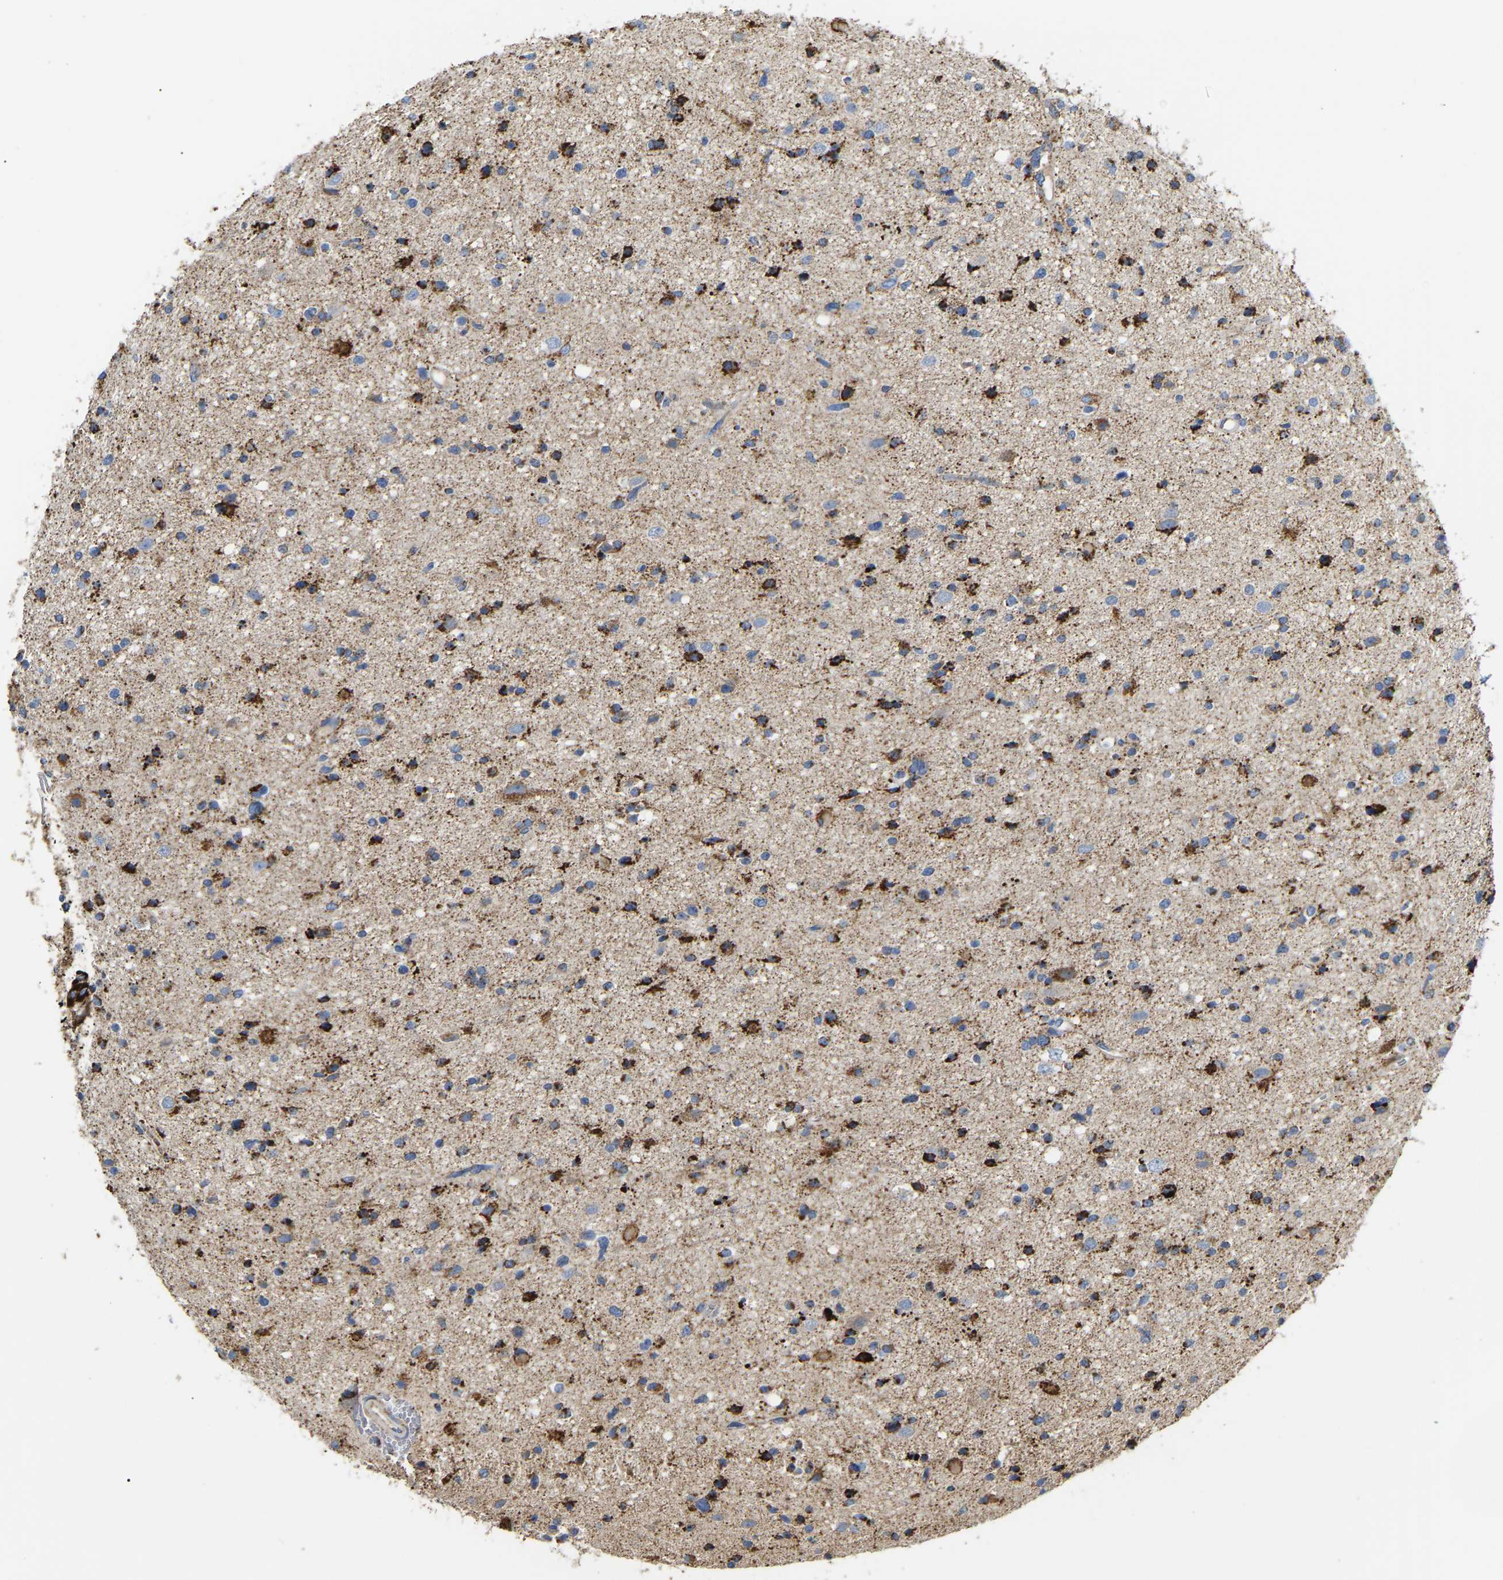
{"staining": {"intensity": "strong", "quantity": ">75%", "location": "cytoplasmic/membranous"}, "tissue": "glioma", "cell_type": "Tumor cells", "image_type": "cancer", "snomed": [{"axis": "morphology", "description": "Glioma, malignant, High grade"}, {"axis": "topography", "description": "Brain"}], "caption": "Protein expression by immunohistochemistry (IHC) shows strong cytoplasmic/membranous expression in about >75% of tumor cells in high-grade glioma (malignant).", "gene": "HIBADH", "patient": {"sex": "male", "age": 33}}